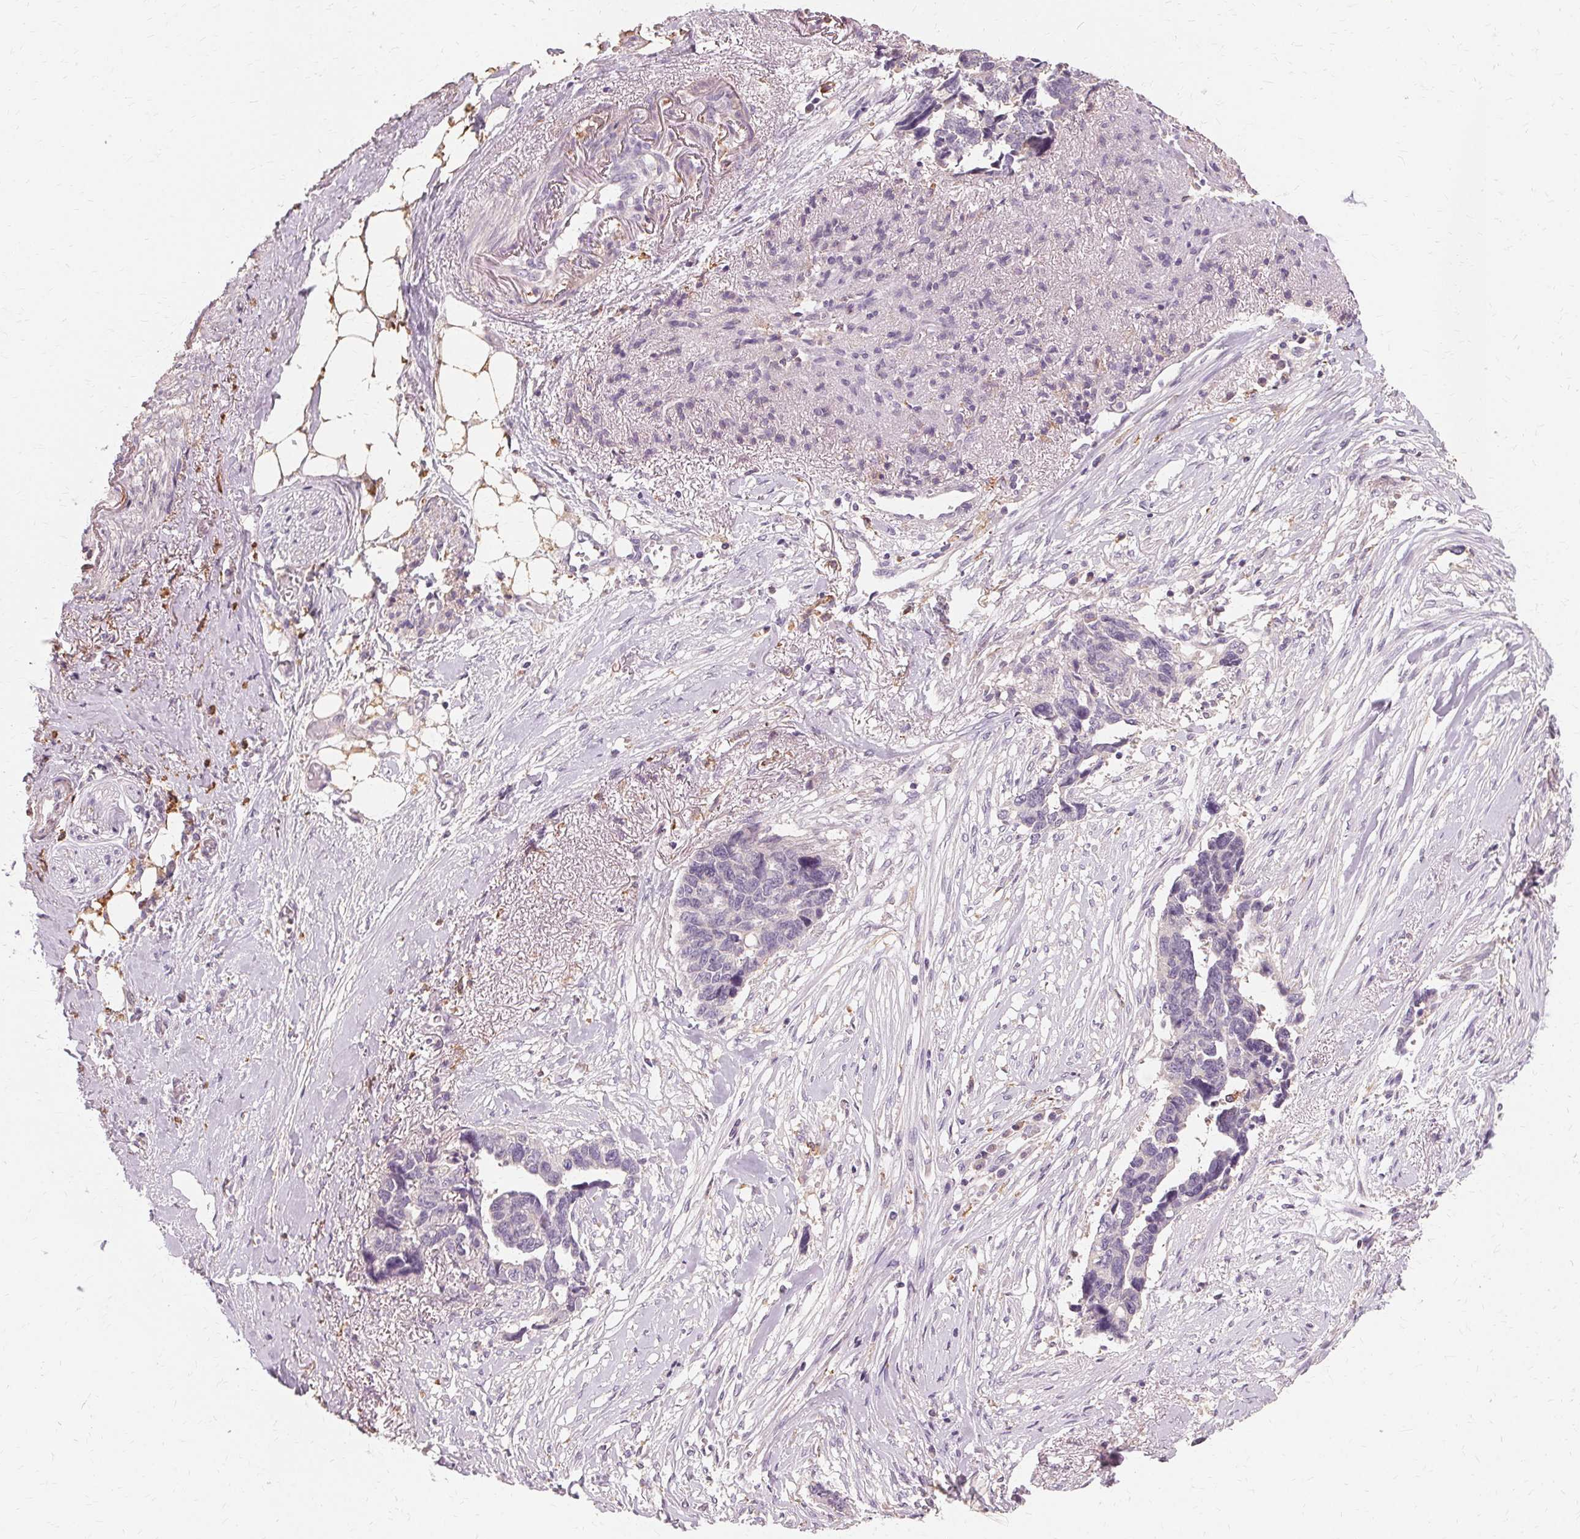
{"staining": {"intensity": "negative", "quantity": "none", "location": "none"}, "tissue": "ovarian cancer", "cell_type": "Tumor cells", "image_type": "cancer", "snomed": [{"axis": "morphology", "description": "Cystadenocarcinoma, serous, NOS"}, {"axis": "topography", "description": "Ovary"}], "caption": "Image shows no significant protein expression in tumor cells of serous cystadenocarcinoma (ovarian).", "gene": "IFNGR1", "patient": {"sex": "female", "age": 69}}